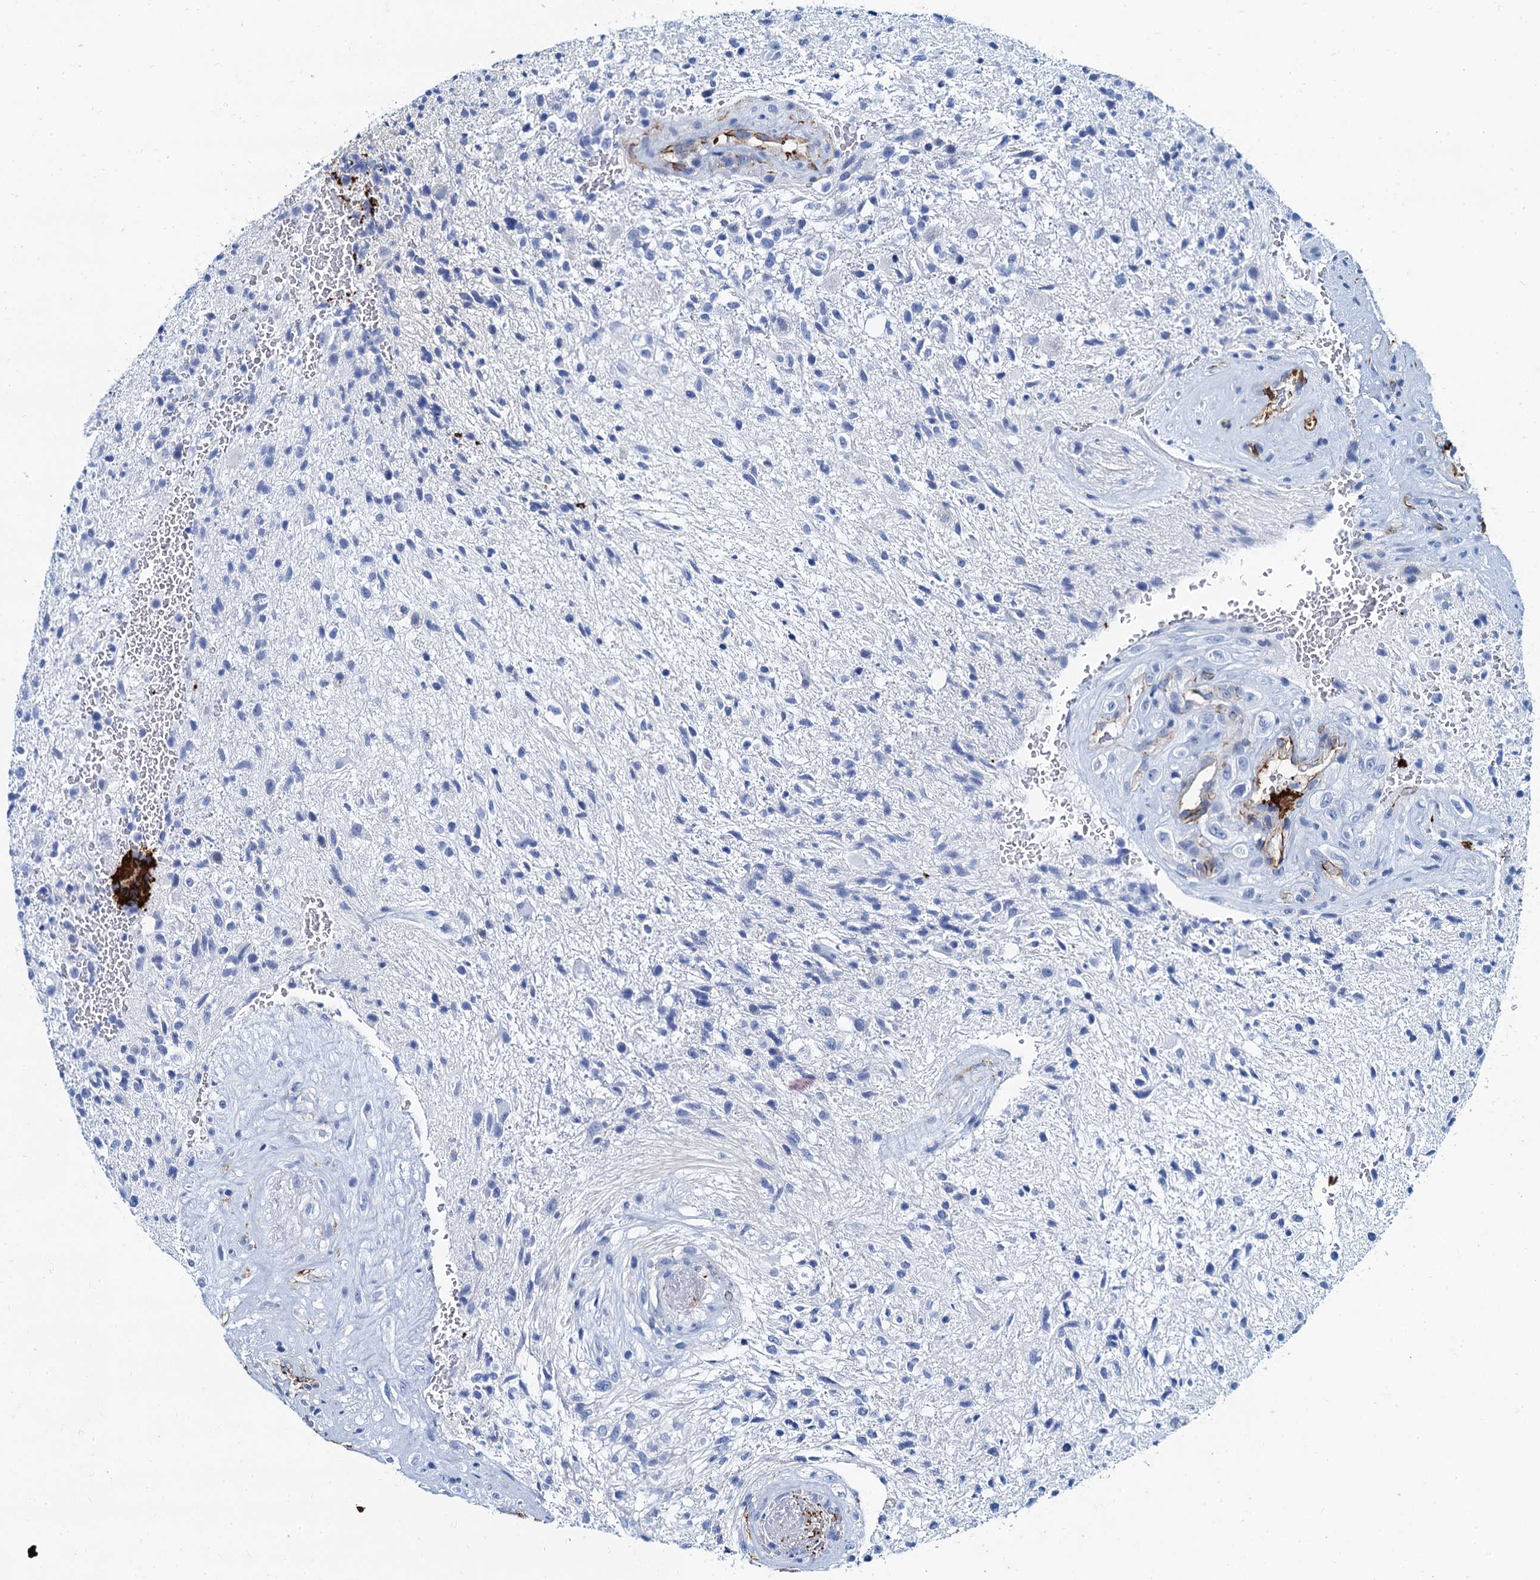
{"staining": {"intensity": "negative", "quantity": "none", "location": "none"}, "tissue": "glioma", "cell_type": "Tumor cells", "image_type": "cancer", "snomed": [{"axis": "morphology", "description": "Glioma, malignant, High grade"}, {"axis": "topography", "description": "Brain"}], "caption": "This is an immunohistochemistry histopathology image of human high-grade glioma (malignant). There is no positivity in tumor cells.", "gene": "CAVIN2", "patient": {"sex": "male", "age": 56}}